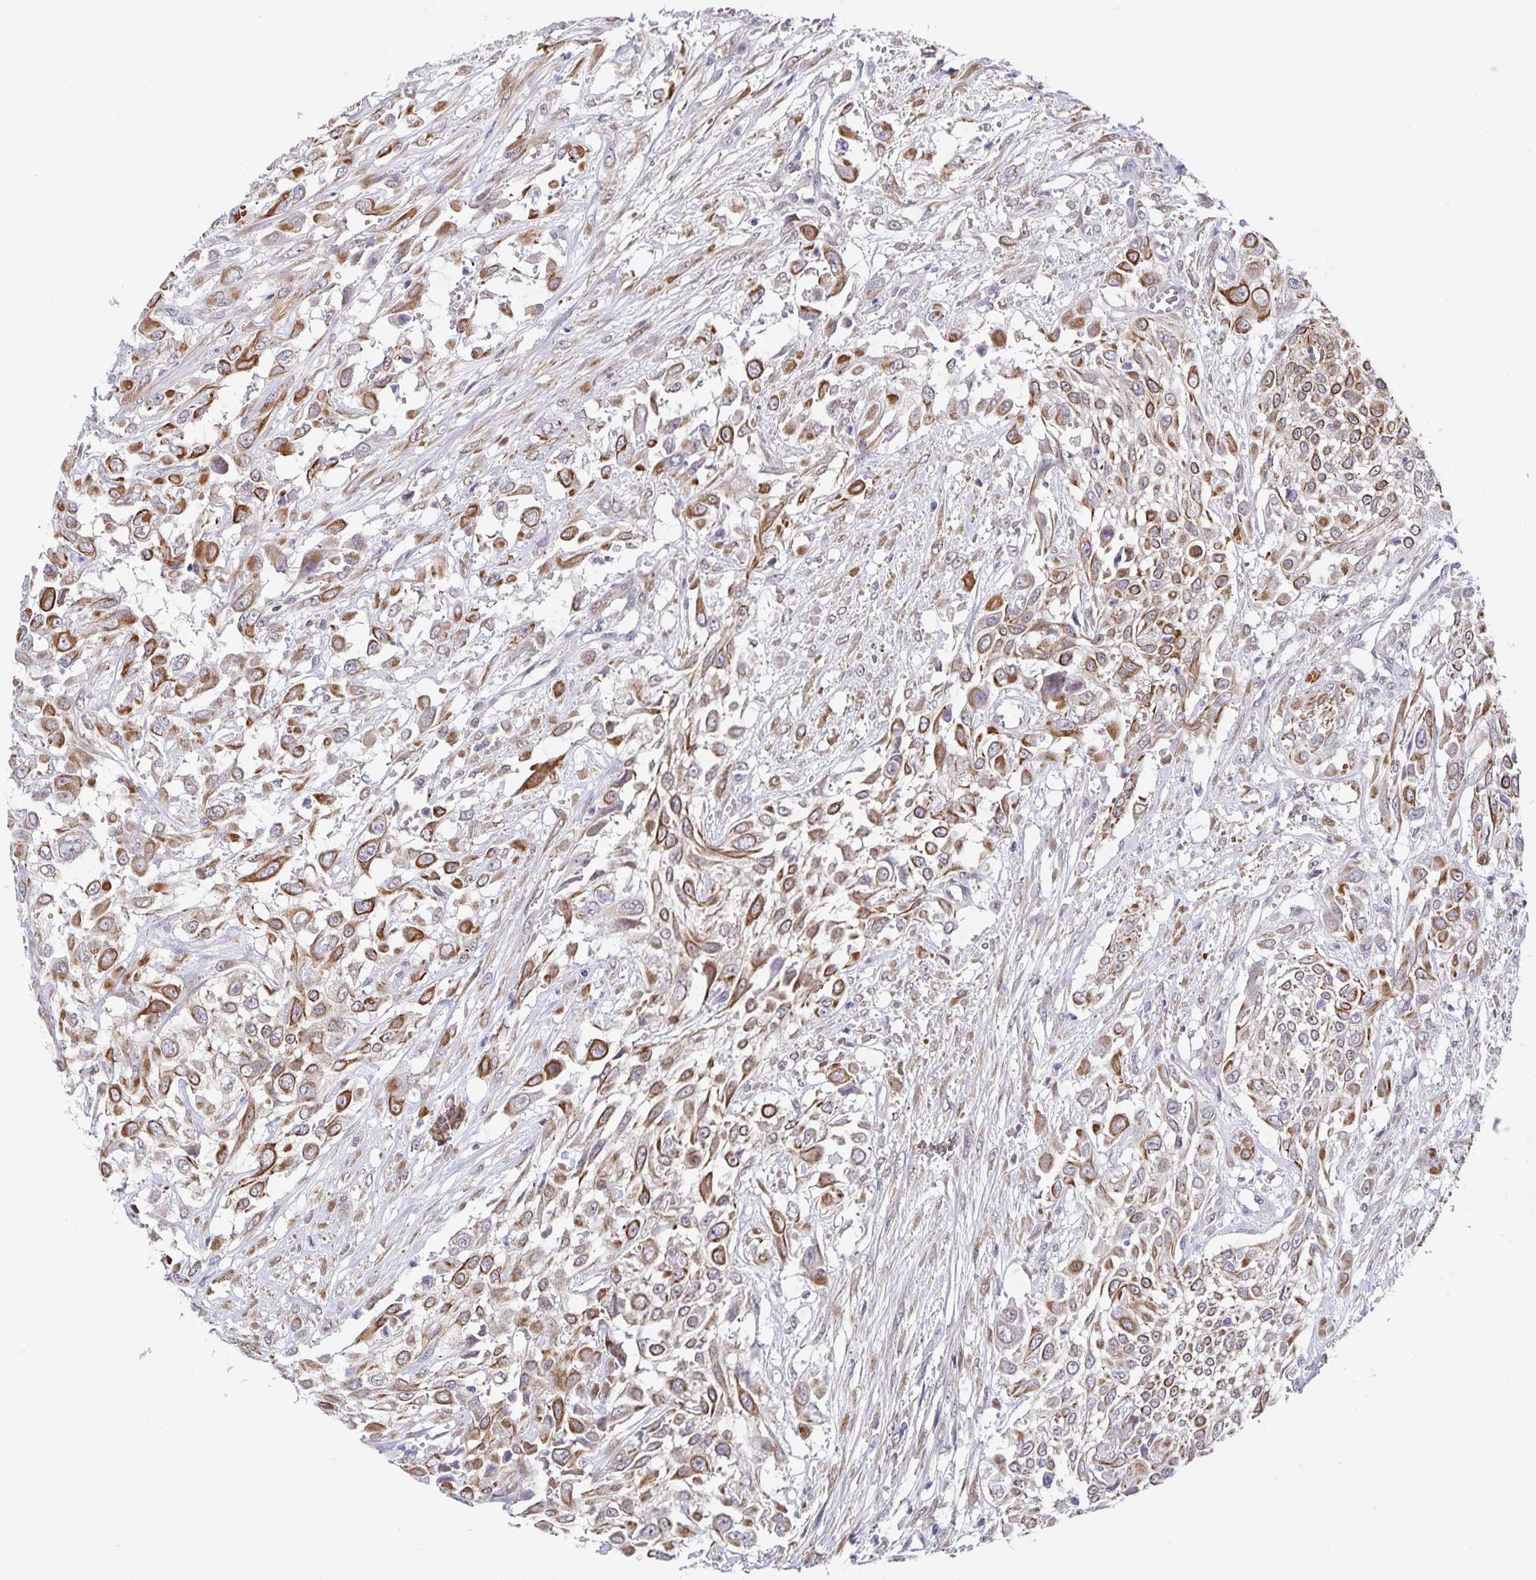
{"staining": {"intensity": "moderate", "quantity": ">75%", "location": "cytoplasmic/membranous"}, "tissue": "urothelial cancer", "cell_type": "Tumor cells", "image_type": "cancer", "snomed": [{"axis": "morphology", "description": "Urothelial carcinoma, High grade"}, {"axis": "topography", "description": "Urinary bladder"}], "caption": "Human urothelial cancer stained with a brown dye reveals moderate cytoplasmic/membranous positive expression in approximately >75% of tumor cells.", "gene": "ZIK1", "patient": {"sex": "male", "age": 57}}